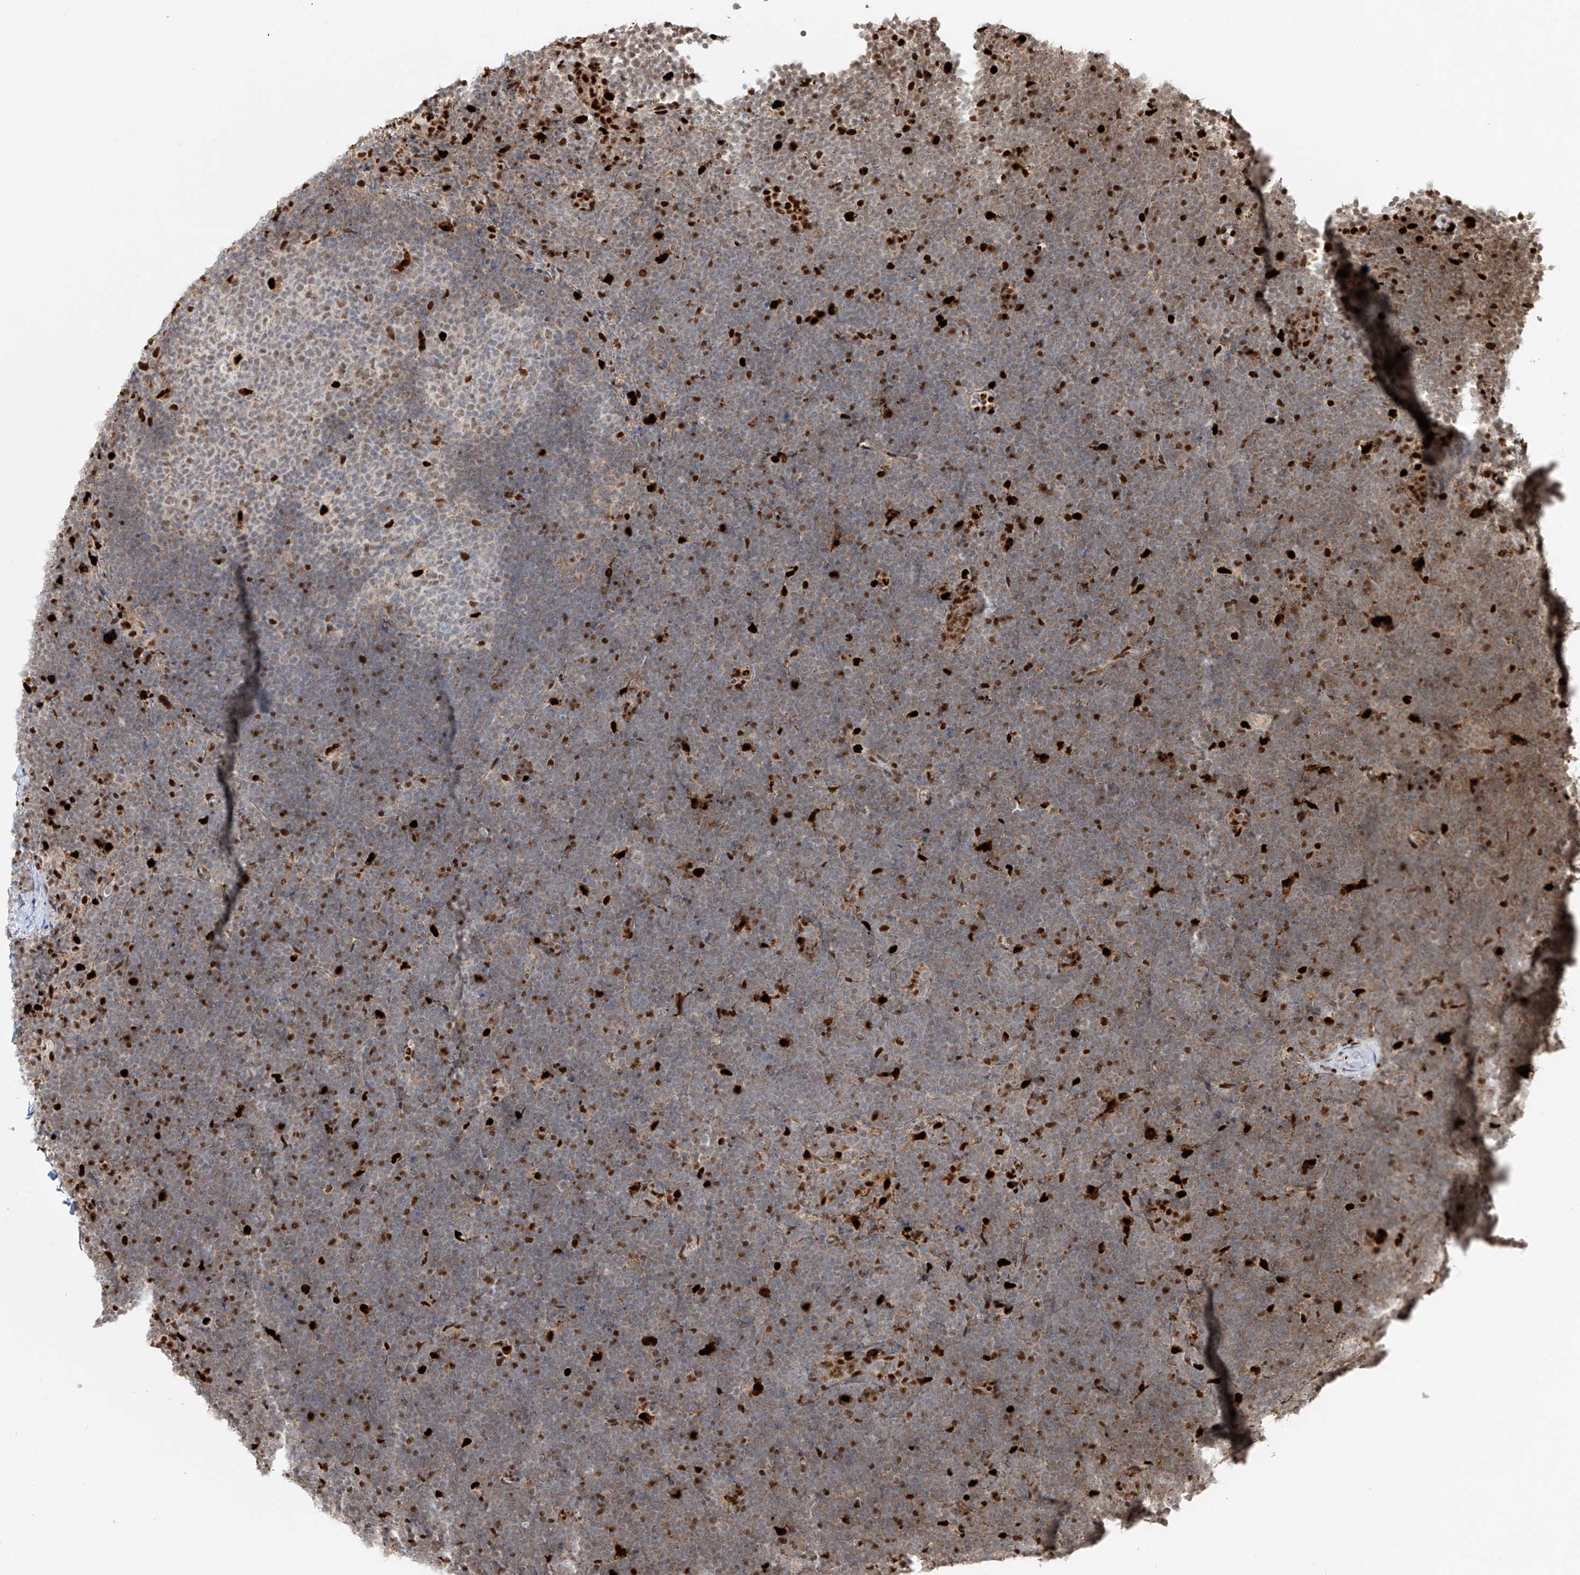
{"staining": {"intensity": "negative", "quantity": "none", "location": "none"}, "tissue": "lymphoma", "cell_type": "Tumor cells", "image_type": "cancer", "snomed": [{"axis": "morphology", "description": "Malignant lymphoma, non-Hodgkin's type, High grade"}, {"axis": "topography", "description": "Lymph node"}], "caption": "The histopathology image reveals no staining of tumor cells in lymphoma.", "gene": "DZIP1L", "patient": {"sex": "male", "age": 13}}